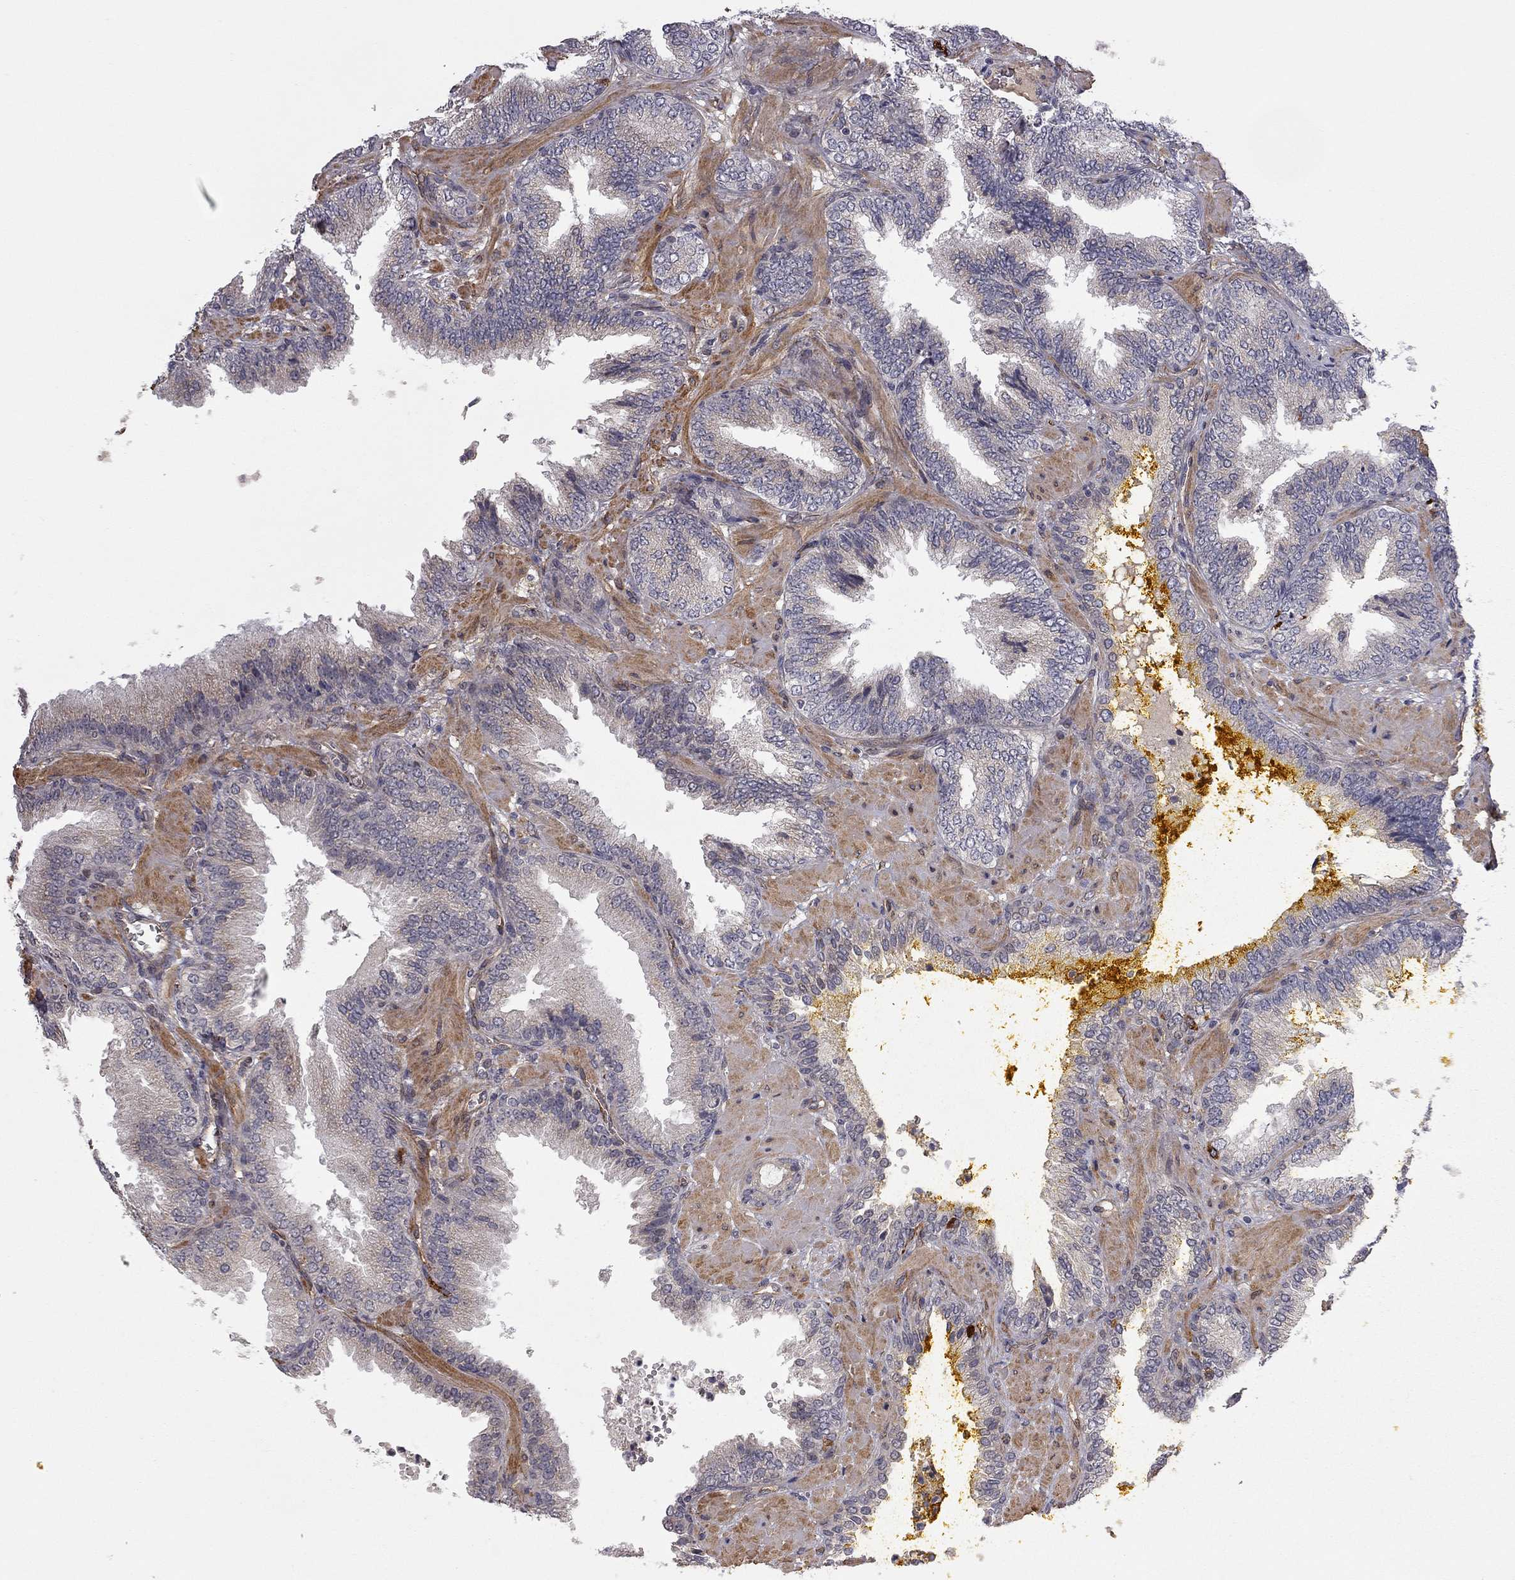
{"staining": {"intensity": "negative", "quantity": "none", "location": "none"}, "tissue": "prostate cancer", "cell_type": "Tumor cells", "image_type": "cancer", "snomed": [{"axis": "morphology", "description": "Adenocarcinoma, Low grade"}, {"axis": "topography", "description": "Prostate"}], "caption": "DAB (3,3'-diaminobenzidine) immunohistochemical staining of prostate cancer reveals no significant staining in tumor cells.", "gene": "EXOC3L2", "patient": {"sex": "male", "age": 68}}